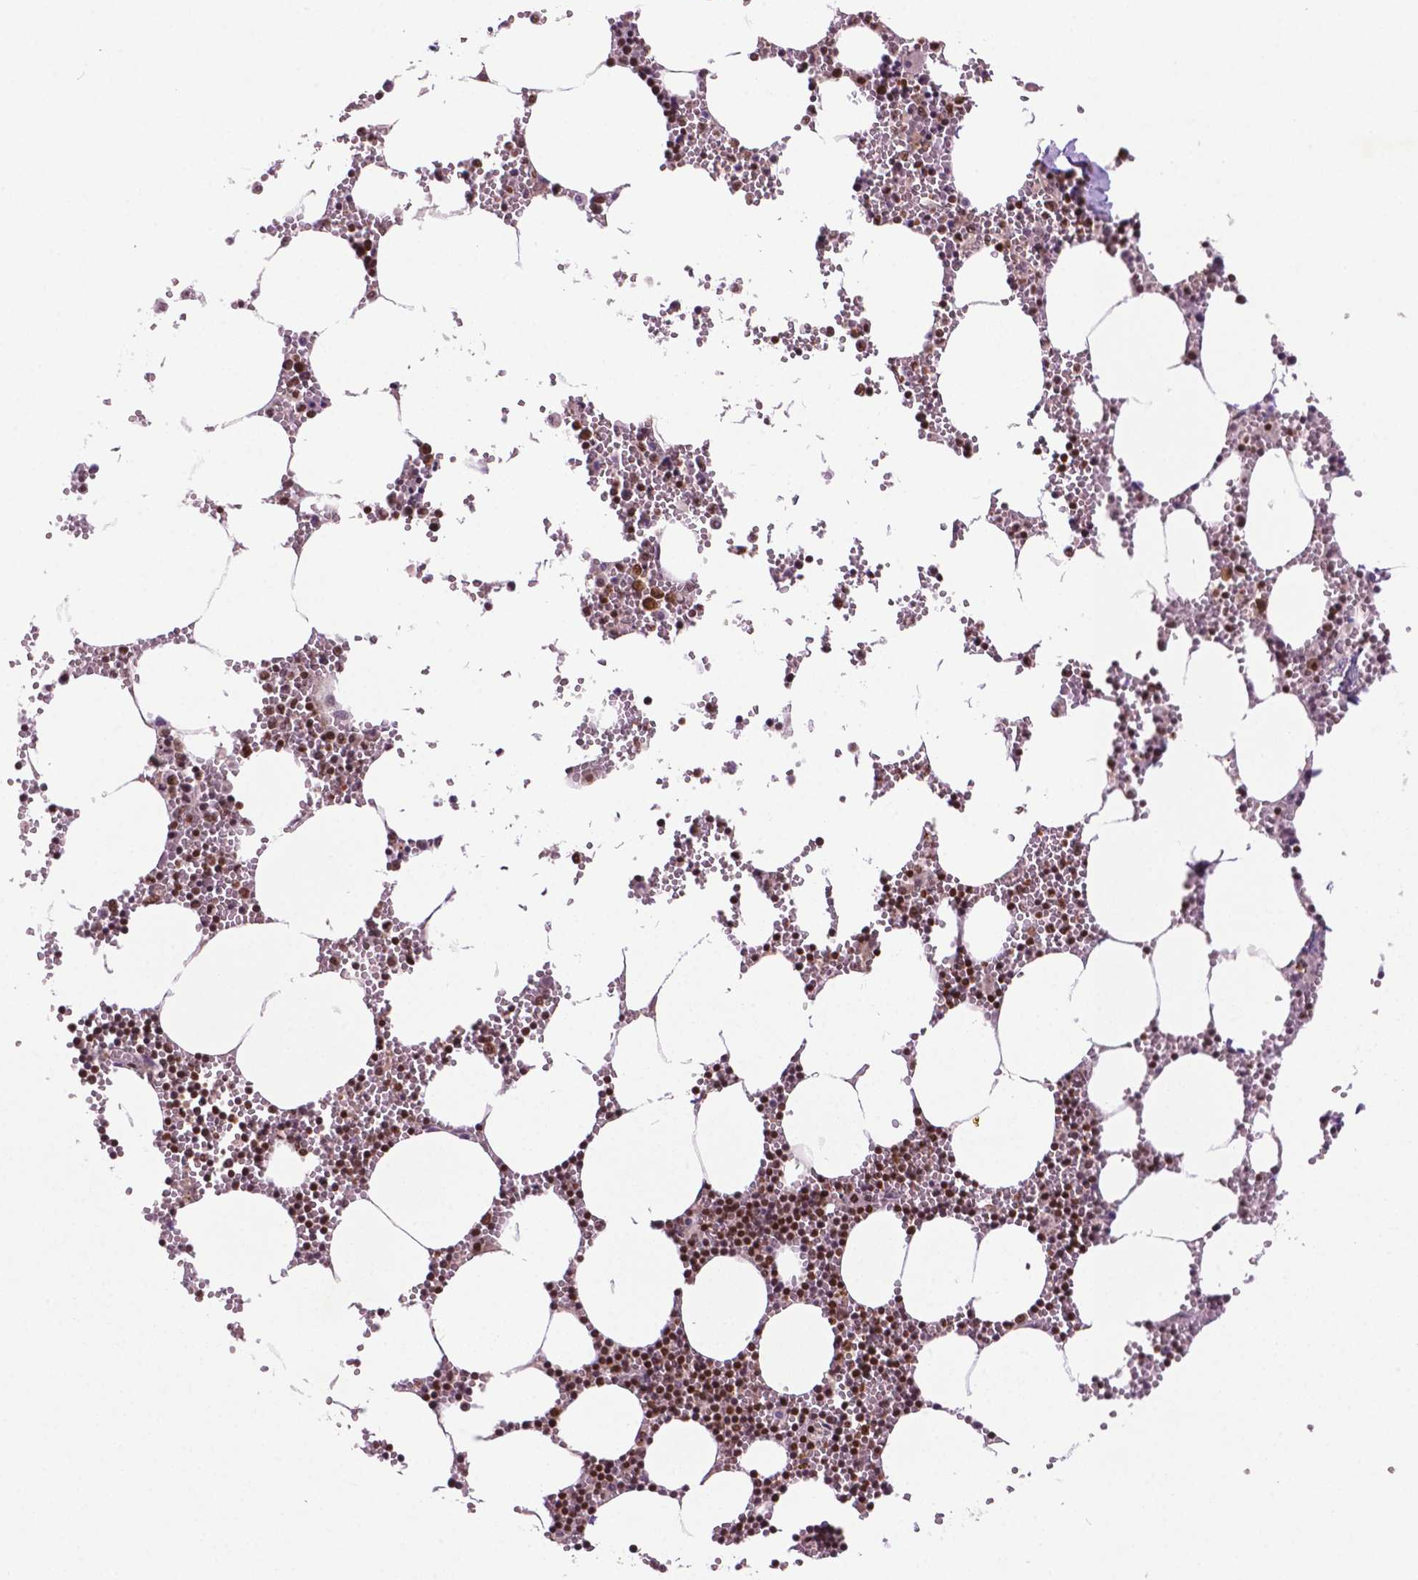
{"staining": {"intensity": "strong", "quantity": ">75%", "location": "nuclear"}, "tissue": "bone marrow", "cell_type": "Hematopoietic cells", "image_type": "normal", "snomed": [{"axis": "morphology", "description": "Normal tissue, NOS"}, {"axis": "topography", "description": "Bone marrow"}], "caption": "A high-resolution micrograph shows immunohistochemistry staining of unremarkable bone marrow, which exhibits strong nuclear expression in about >75% of hematopoietic cells. (Brightfield microscopy of DAB IHC at high magnification).", "gene": "SIRT6", "patient": {"sex": "male", "age": 54}}